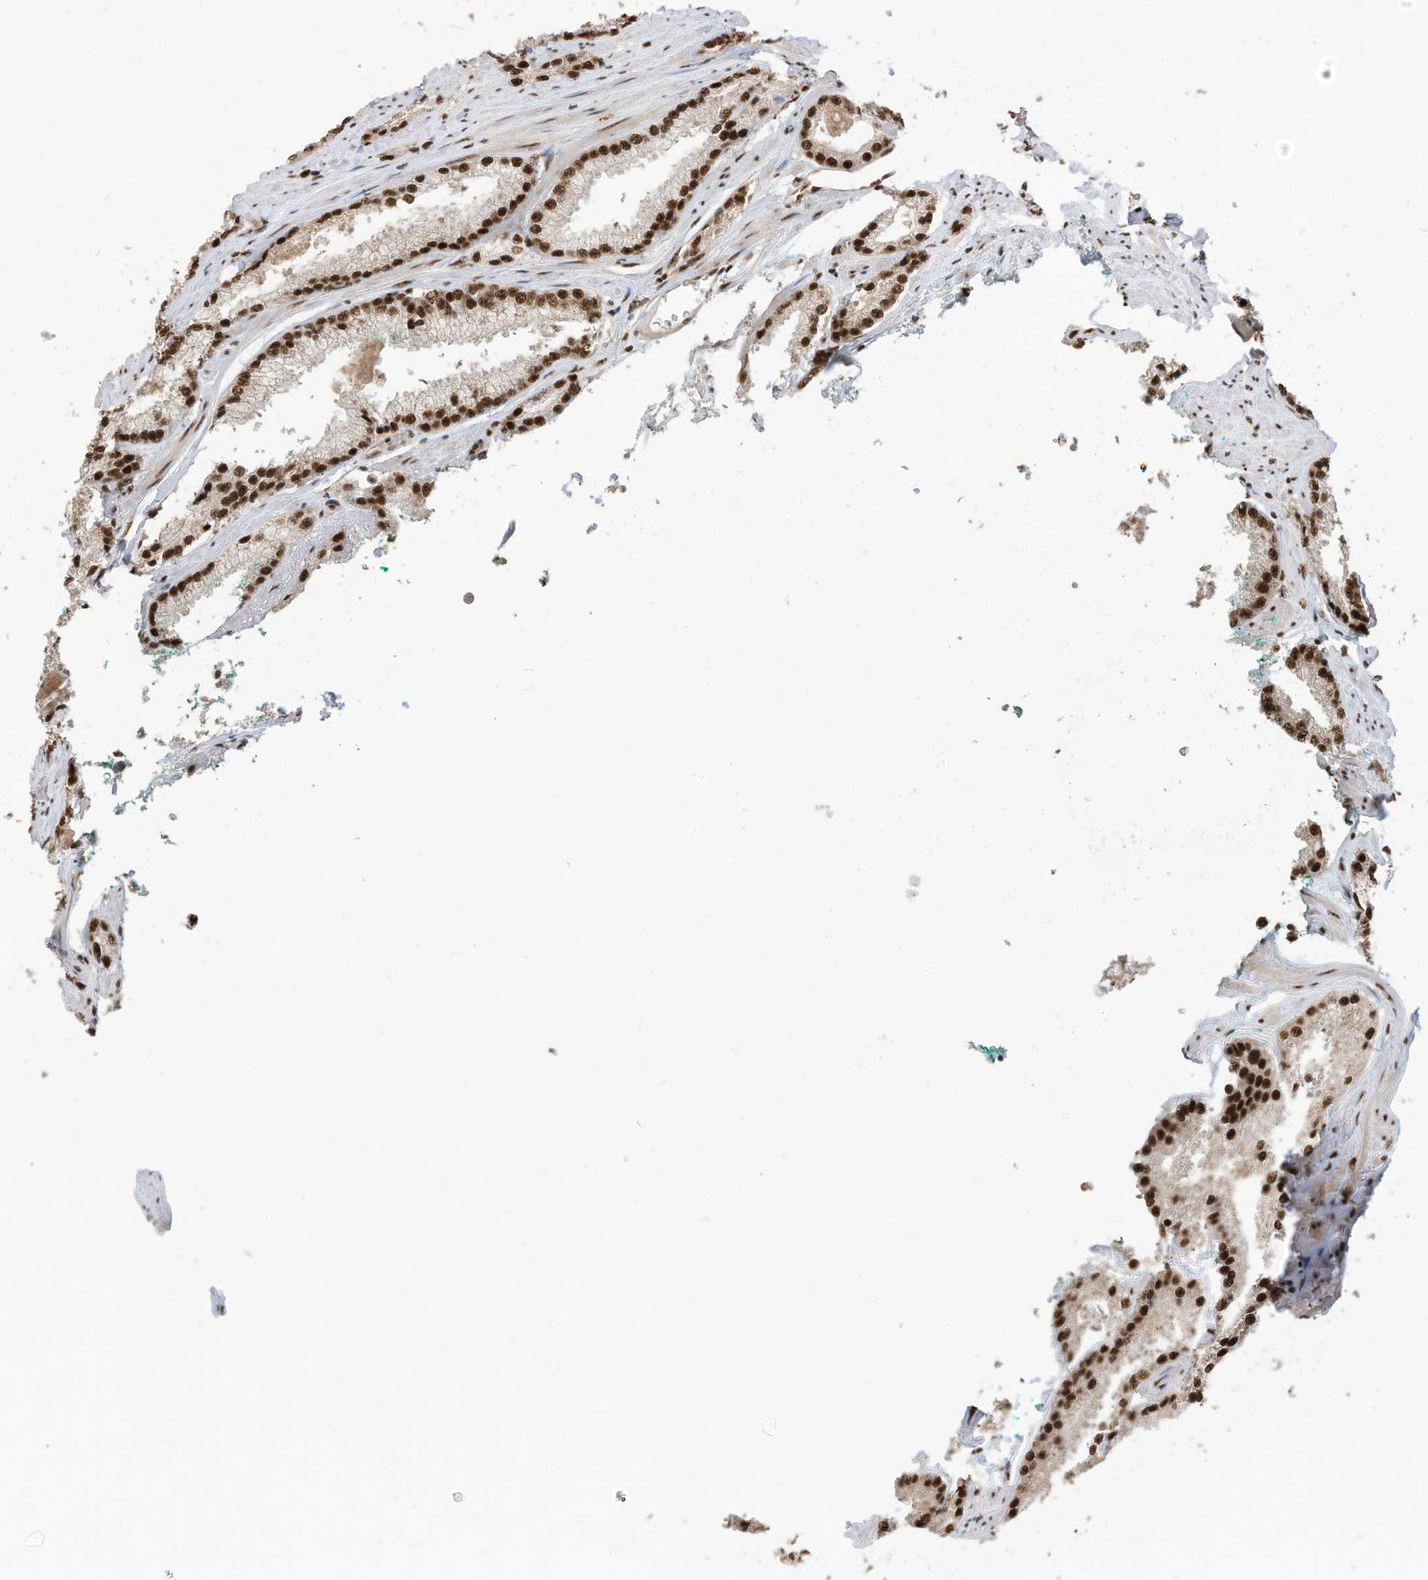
{"staining": {"intensity": "strong", "quantity": ">75%", "location": "nuclear"}, "tissue": "prostate cancer", "cell_type": "Tumor cells", "image_type": "cancer", "snomed": [{"axis": "morphology", "description": "Adenocarcinoma, High grade"}, {"axis": "topography", "description": "Prostate"}], "caption": "A brown stain labels strong nuclear expression of a protein in adenocarcinoma (high-grade) (prostate) tumor cells.", "gene": "SF3A3", "patient": {"sex": "male", "age": 66}}